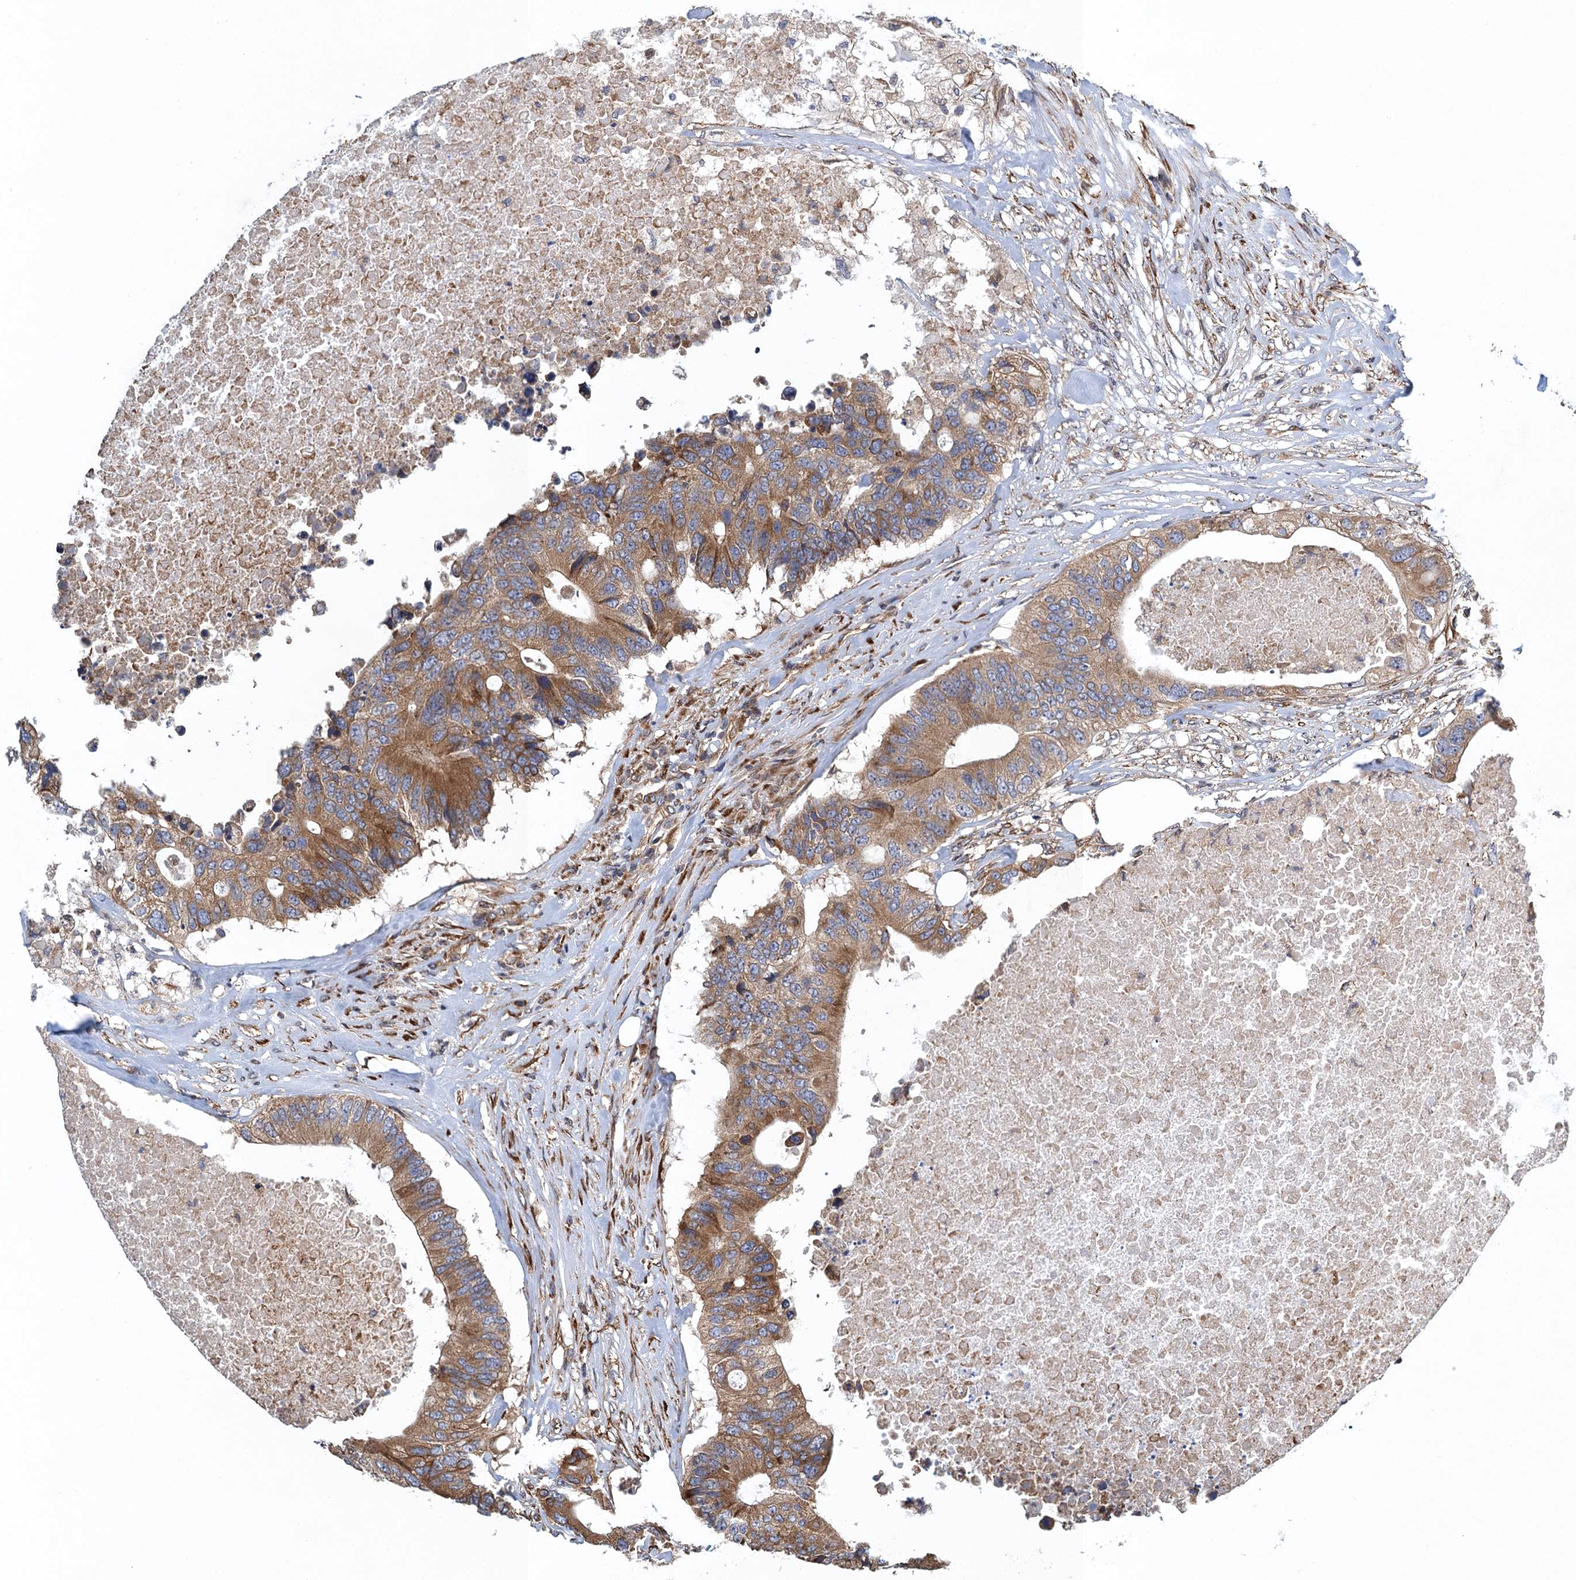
{"staining": {"intensity": "moderate", "quantity": ">75%", "location": "cytoplasmic/membranous"}, "tissue": "colorectal cancer", "cell_type": "Tumor cells", "image_type": "cancer", "snomed": [{"axis": "morphology", "description": "Adenocarcinoma, NOS"}, {"axis": "topography", "description": "Colon"}], "caption": "Immunohistochemistry of human colorectal cancer (adenocarcinoma) demonstrates medium levels of moderate cytoplasmic/membranous positivity in about >75% of tumor cells. Nuclei are stained in blue.", "gene": "MDM1", "patient": {"sex": "male", "age": 71}}